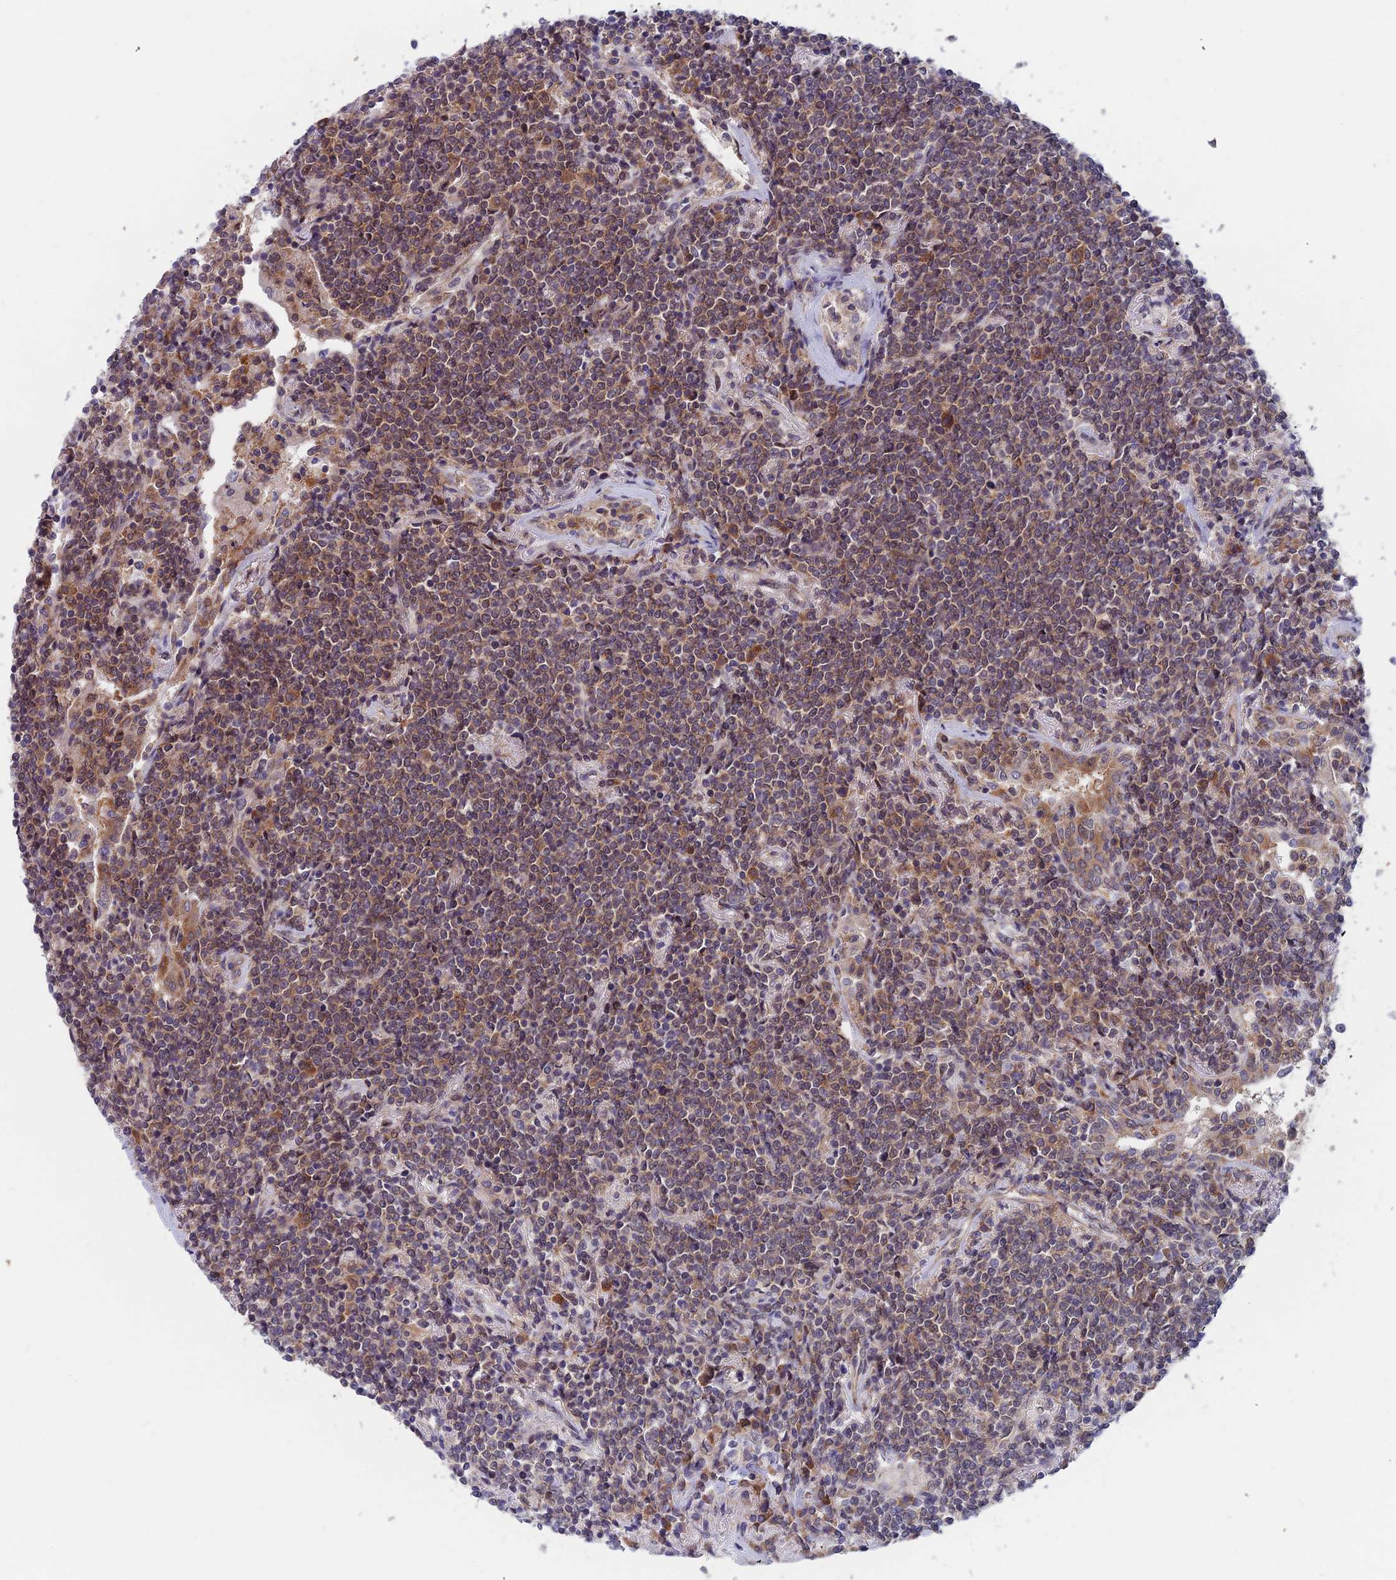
{"staining": {"intensity": "moderate", "quantity": "25%-75%", "location": "cytoplasmic/membranous,nuclear"}, "tissue": "lymphoma", "cell_type": "Tumor cells", "image_type": "cancer", "snomed": [{"axis": "morphology", "description": "Malignant lymphoma, non-Hodgkin's type, Low grade"}, {"axis": "topography", "description": "Lung"}], "caption": "Lymphoma was stained to show a protein in brown. There is medium levels of moderate cytoplasmic/membranous and nuclear expression in about 25%-75% of tumor cells.", "gene": "IGBP1", "patient": {"sex": "female", "age": 71}}